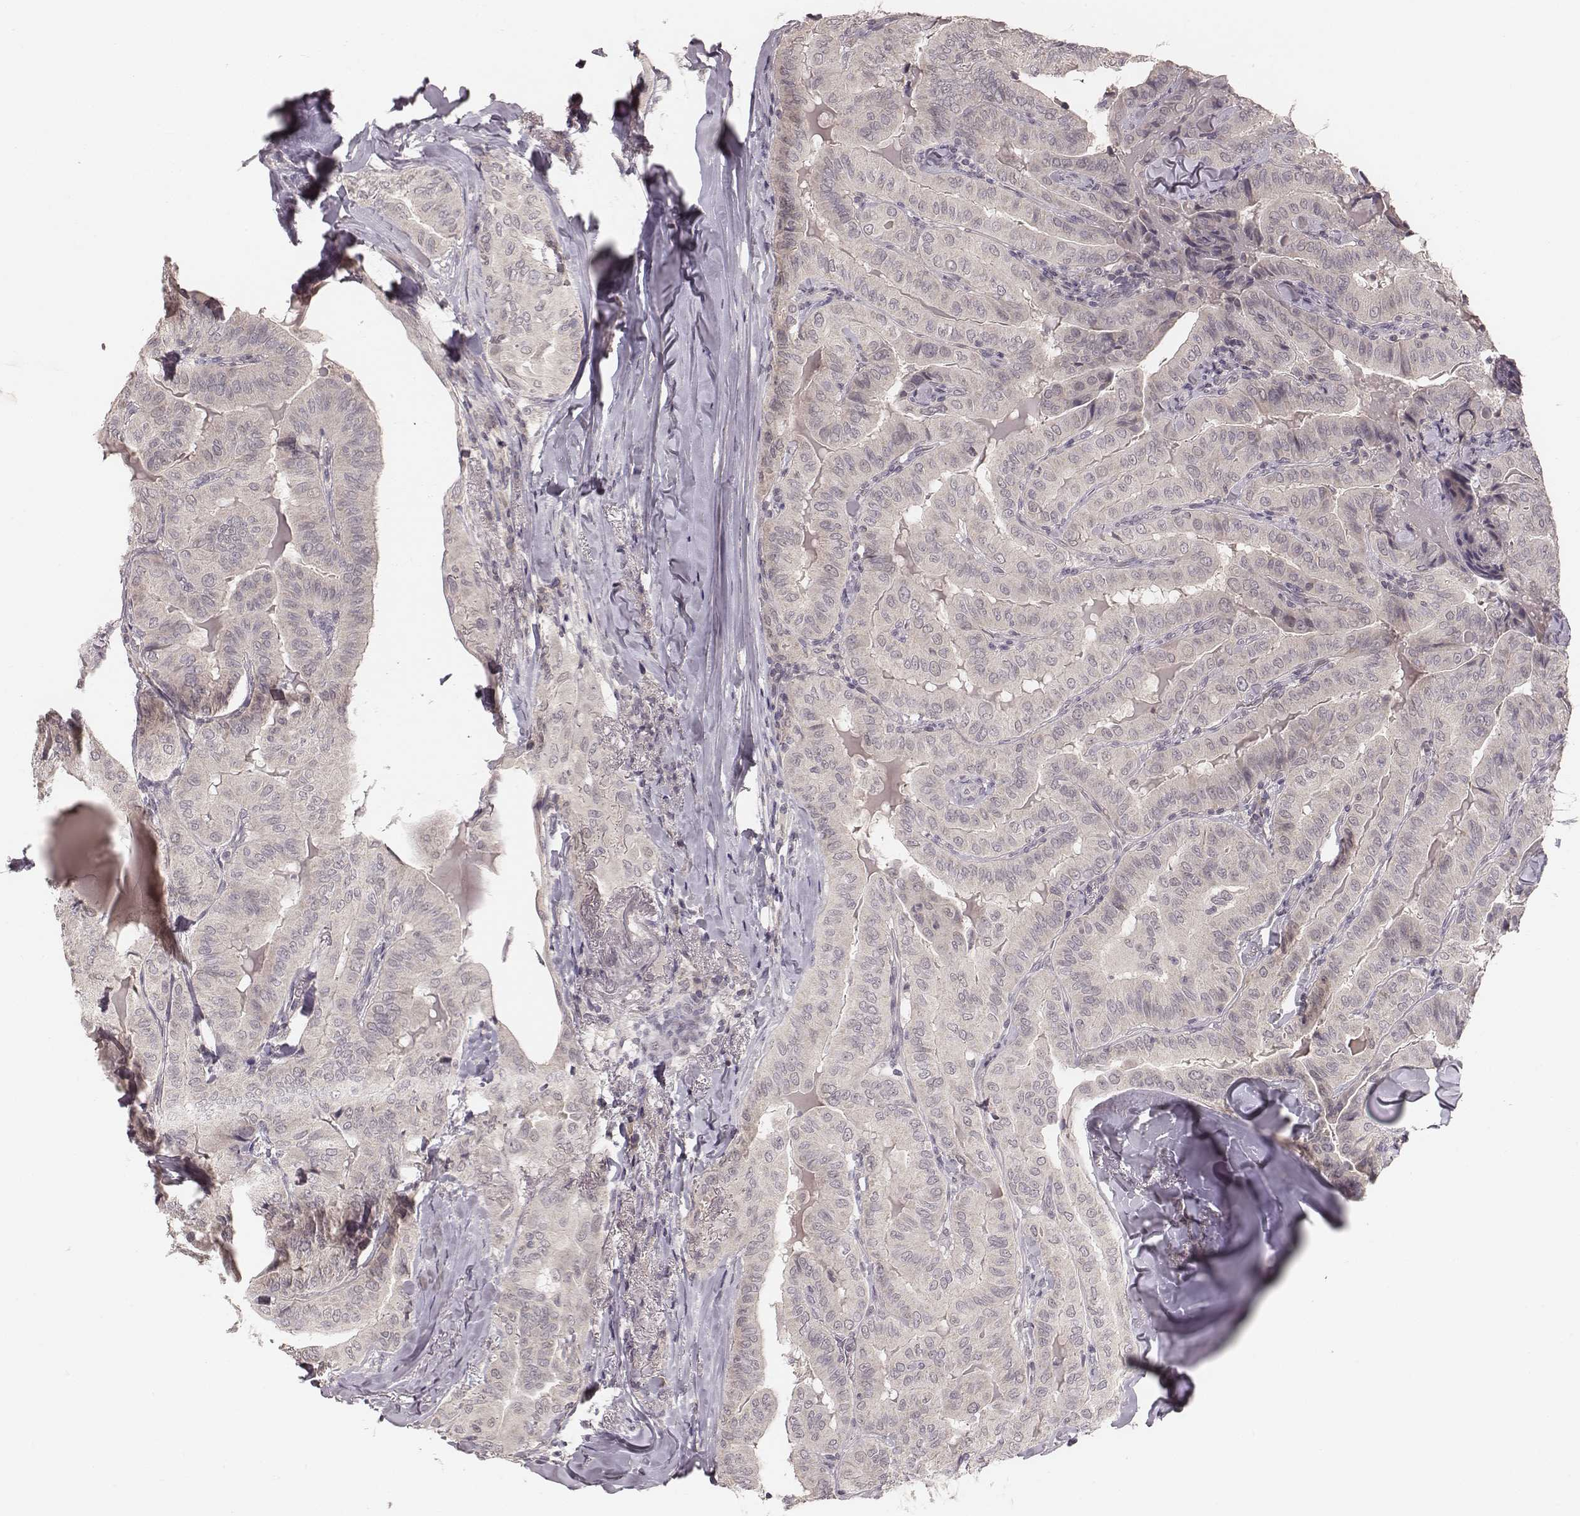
{"staining": {"intensity": "negative", "quantity": "none", "location": "none"}, "tissue": "thyroid cancer", "cell_type": "Tumor cells", "image_type": "cancer", "snomed": [{"axis": "morphology", "description": "Papillary adenocarcinoma, NOS"}, {"axis": "topography", "description": "Thyroid gland"}], "caption": "This is an IHC micrograph of thyroid papillary adenocarcinoma. There is no staining in tumor cells.", "gene": "LY6K", "patient": {"sex": "female", "age": 68}}